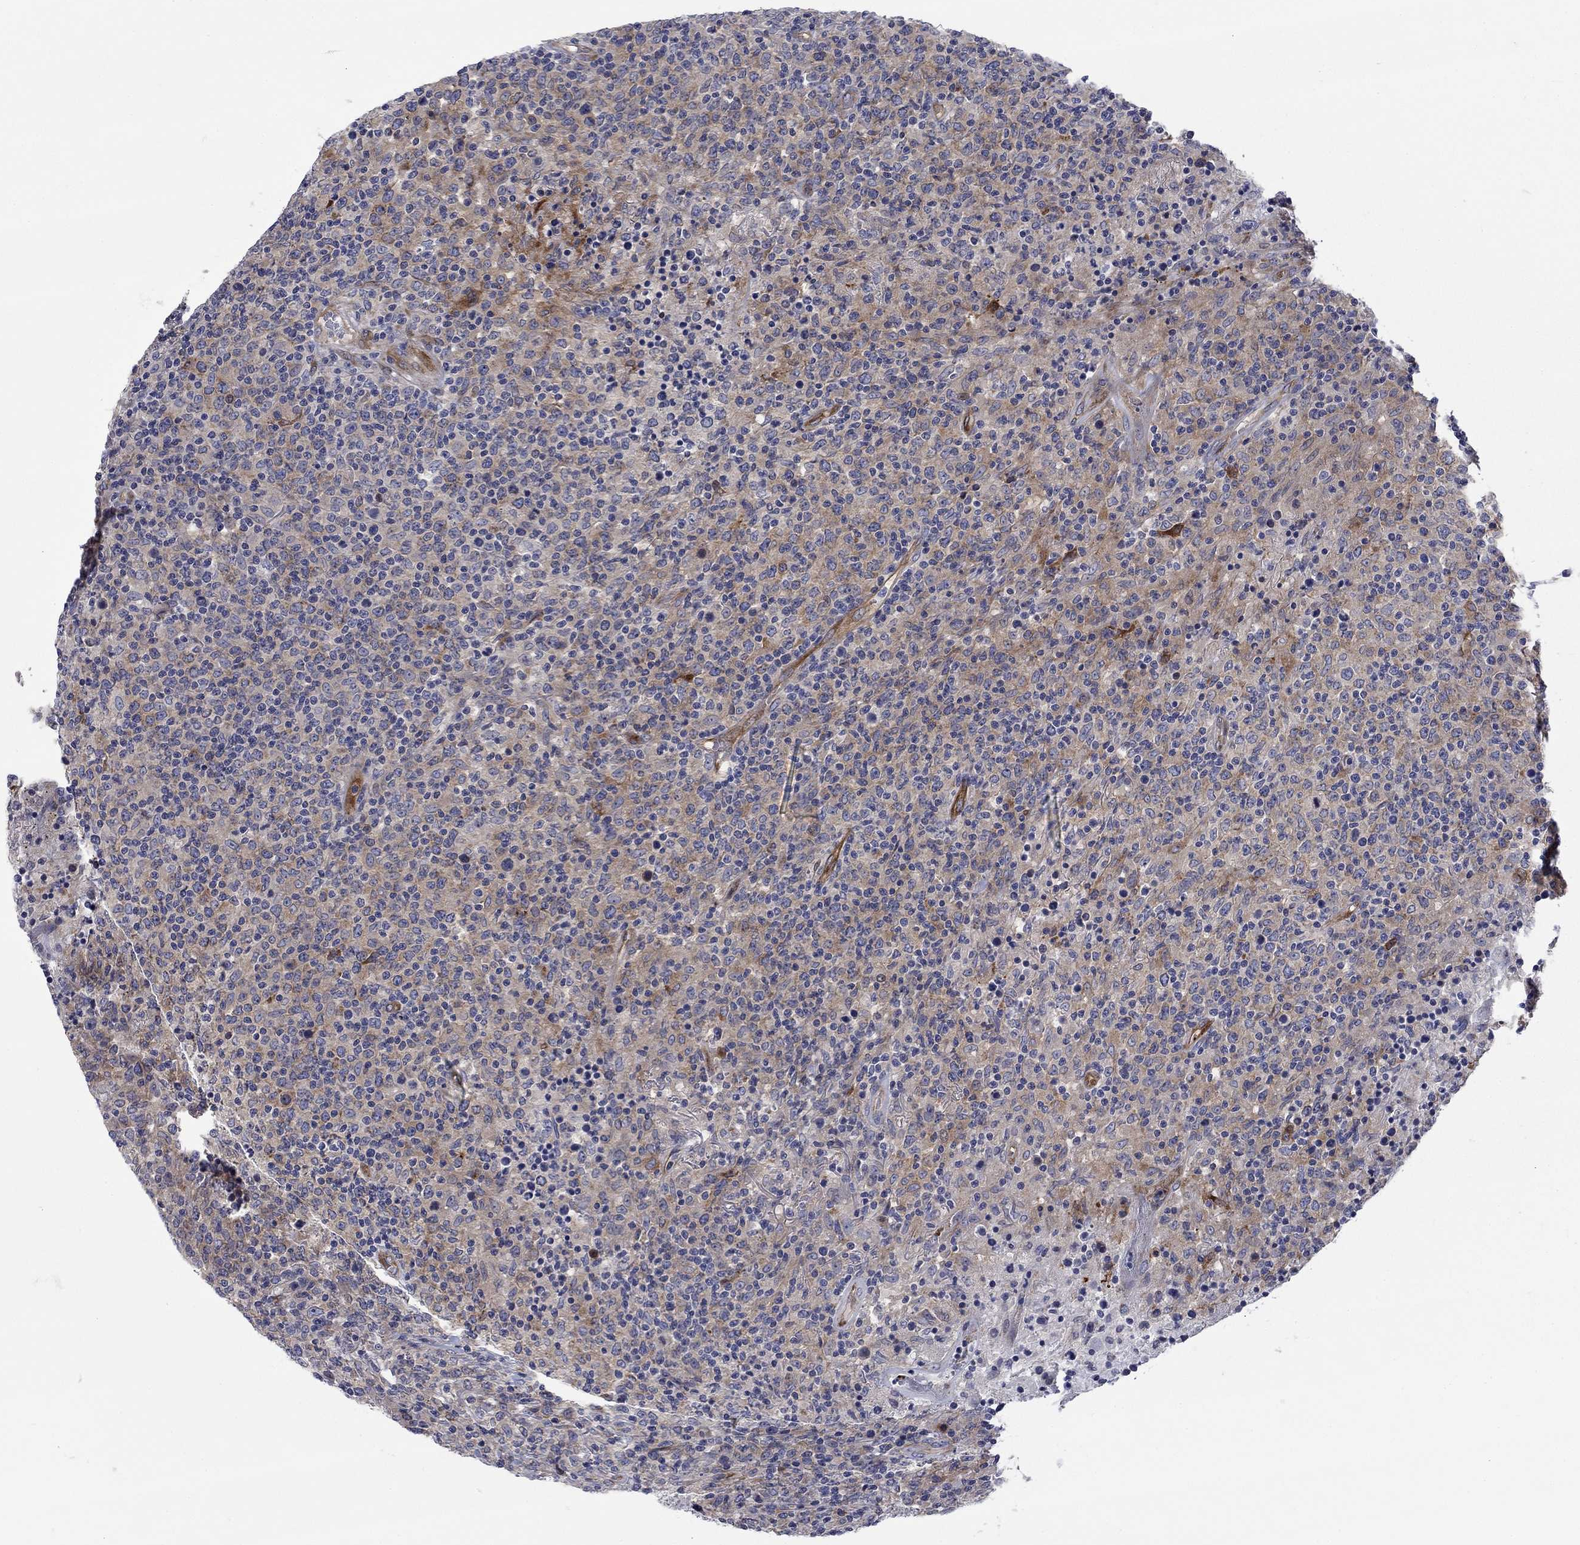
{"staining": {"intensity": "weak", "quantity": ">75%", "location": "cytoplasmic/membranous"}, "tissue": "lymphoma", "cell_type": "Tumor cells", "image_type": "cancer", "snomed": [{"axis": "morphology", "description": "Malignant lymphoma, non-Hodgkin's type, High grade"}, {"axis": "topography", "description": "Lung"}], "caption": "Immunohistochemical staining of high-grade malignant lymphoma, non-Hodgkin's type exhibits low levels of weak cytoplasmic/membranous protein expression in approximately >75% of tumor cells.", "gene": "FXR1", "patient": {"sex": "male", "age": 79}}